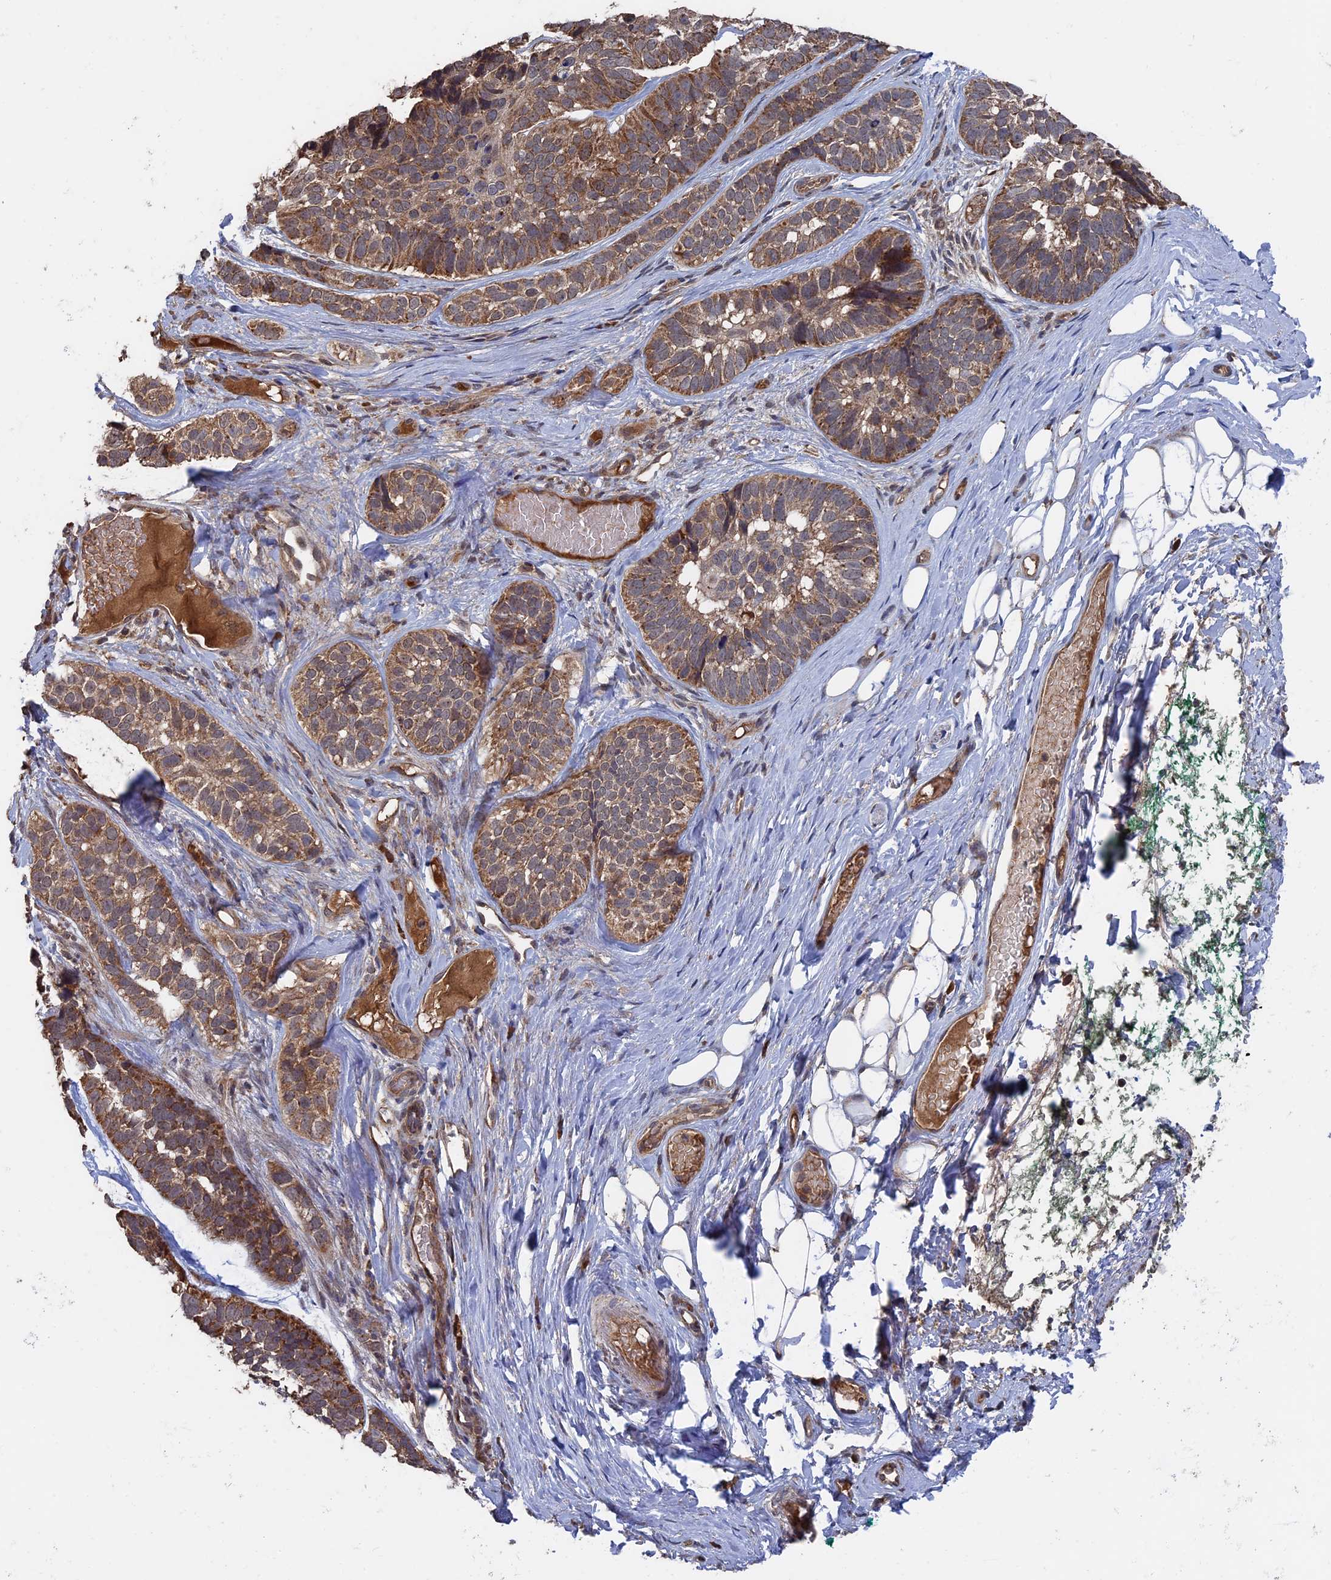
{"staining": {"intensity": "moderate", "quantity": ">75%", "location": "cytoplasmic/membranous"}, "tissue": "skin cancer", "cell_type": "Tumor cells", "image_type": "cancer", "snomed": [{"axis": "morphology", "description": "Basal cell carcinoma"}, {"axis": "topography", "description": "Skin"}], "caption": "A histopathology image showing moderate cytoplasmic/membranous expression in approximately >75% of tumor cells in skin cancer, as visualized by brown immunohistochemical staining.", "gene": "RAB15", "patient": {"sex": "male", "age": 62}}